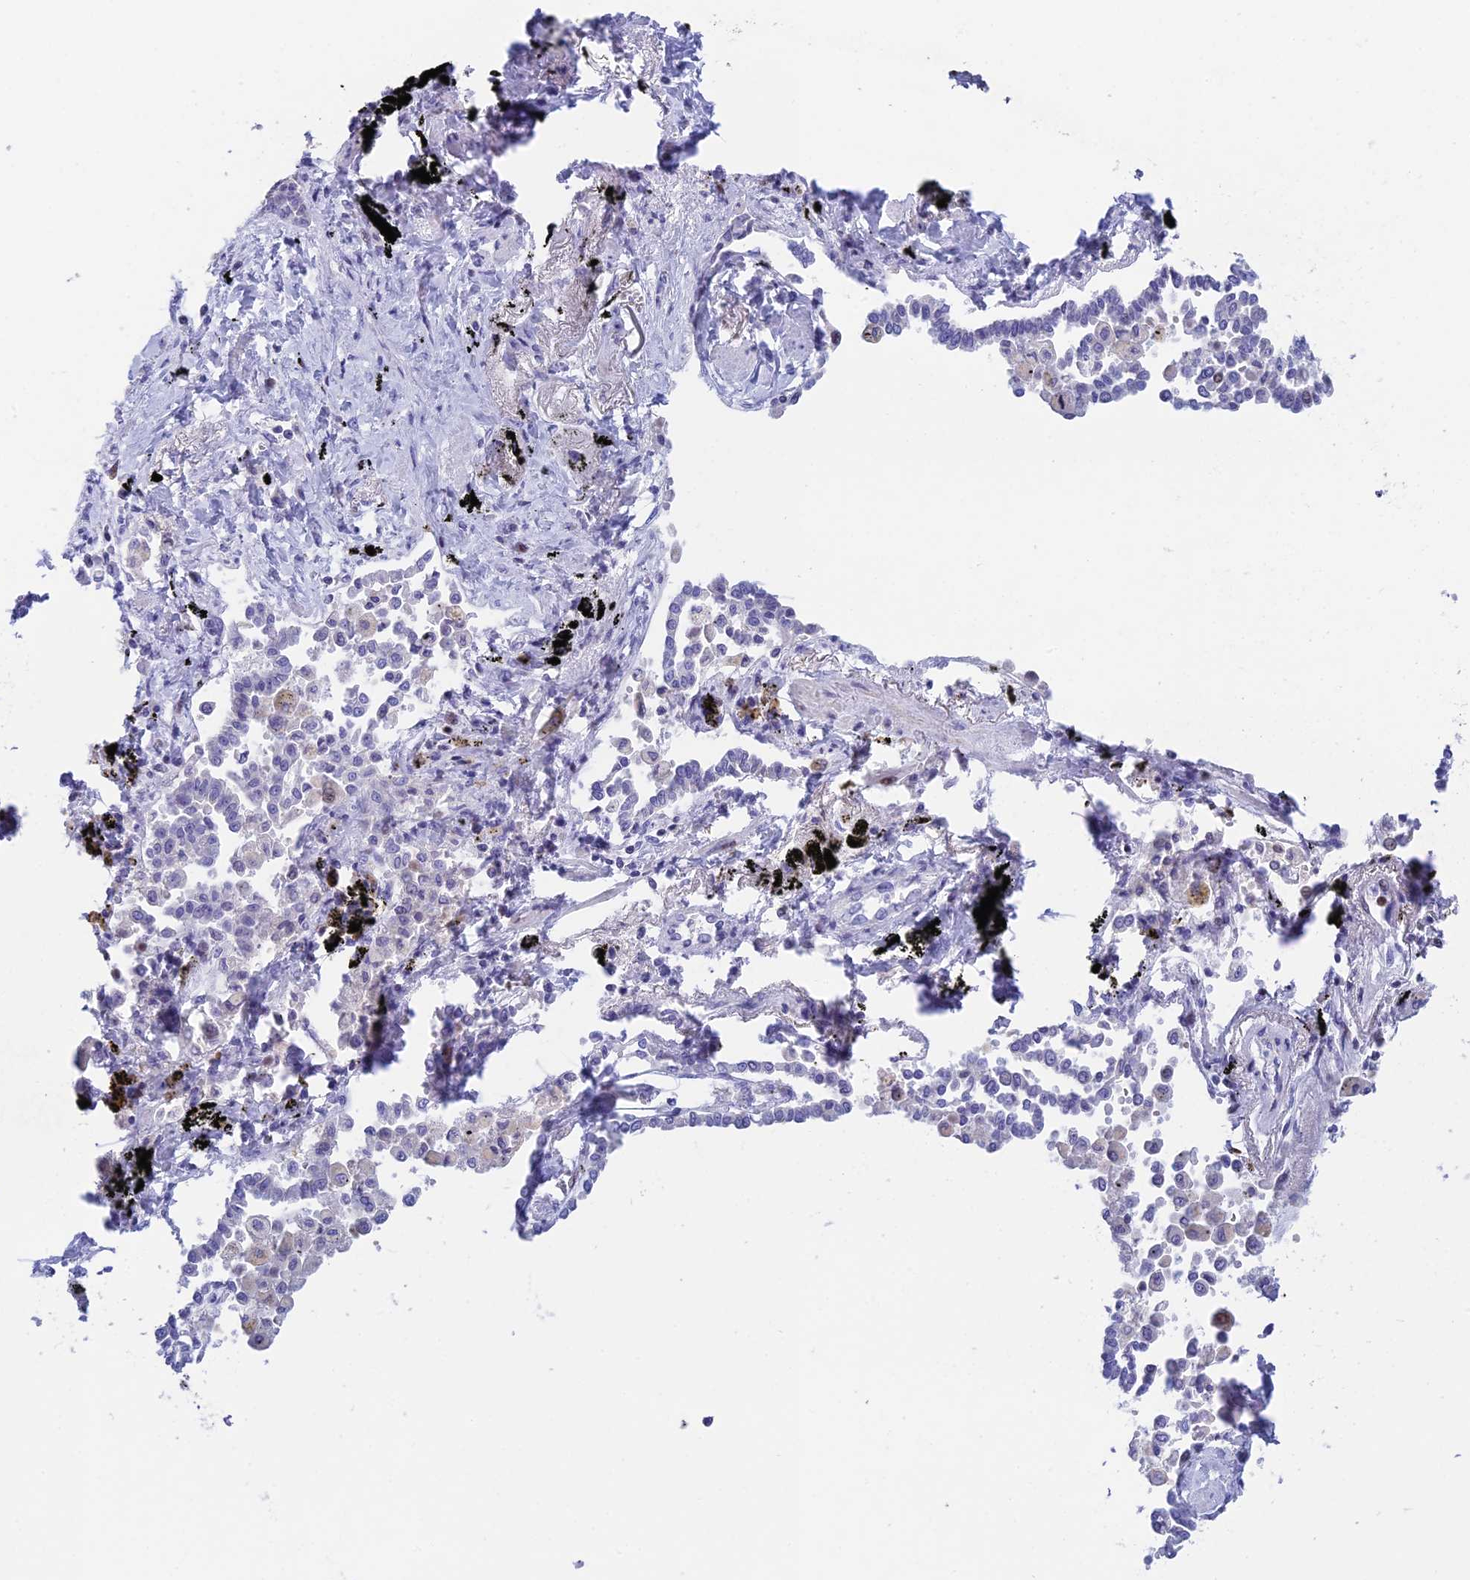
{"staining": {"intensity": "negative", "quantity": "none", "location": "none"}, "tissue": "lung cancer", "cell_type": "Tumor cells", "image_type": "cancer", "snomed": [{"axis": "morphology", "description": "Adenocarcinoma, NOS"}, {"axis": "topography", "description": "Lung"}], "caption": "Protein analysis of lung adenocarcinoma shows no significant staining in tumor cells.", "gene": "REXO5", "patient": {"sex": "male", "age": 67}}